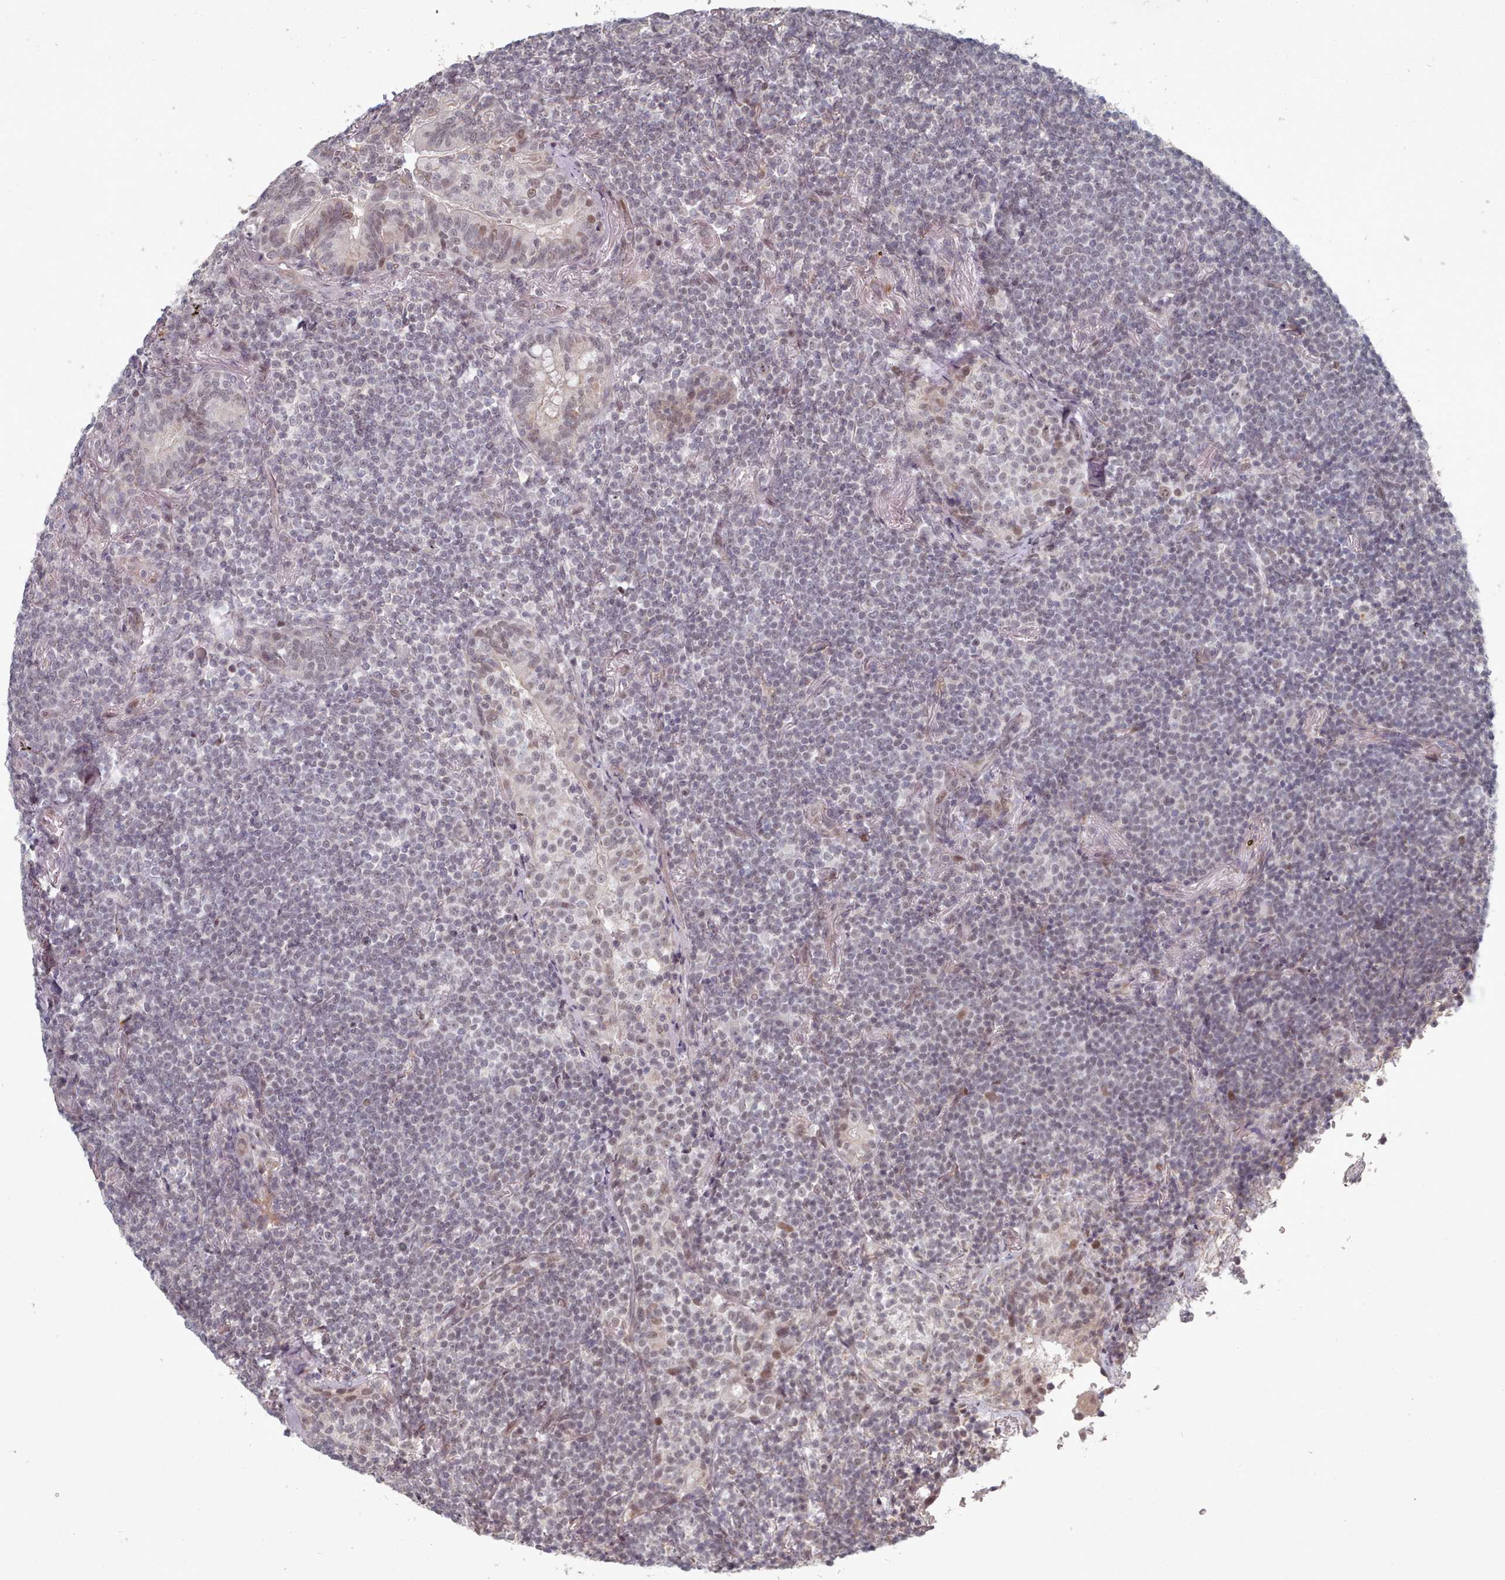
{"staining": {"intensity": "negative", "quantity": "none", "location": "none"}, "tissue": "lymphoma", "cell_type": "Tumor cells", "image_type": "cancer", "snomed": [{"axis": "morphology", "description": "Malignant lymphoma, non-Hodgkin's type, Low grade"}, {"axis": "topography", "description": "Lung"}], "caption": "A micrograph of low-grade malignant lymphoma, non-Hodgkin's type stained for a protein exhibits no brown staining in tumor cells.", "gene": "CPSF4", "patient": {"sex": "female", "age": 71}}